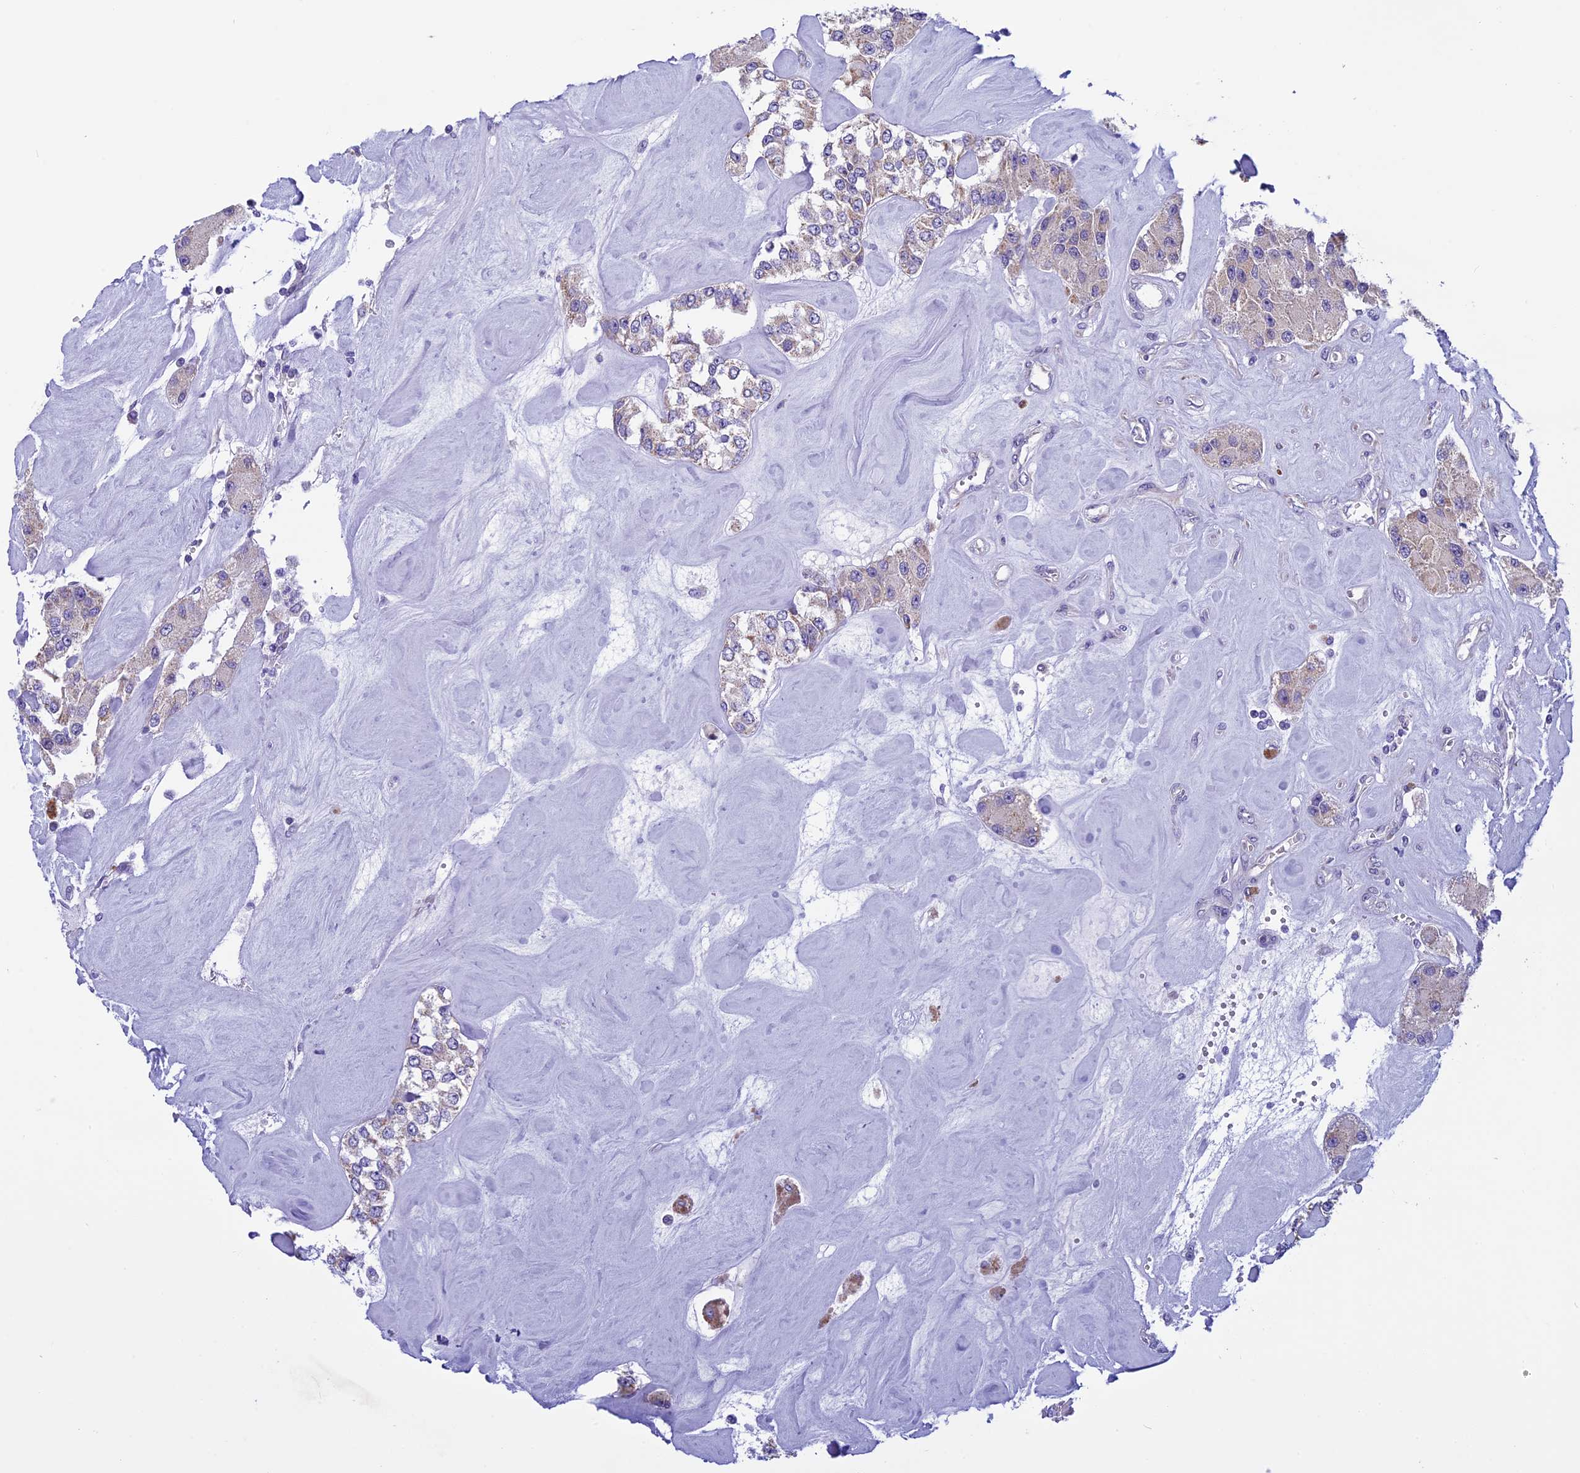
{"staining": {"intensity": "weak", "quantity": "25%-75%", "location": "cytoplasmic/membranous"}, "tissue": "carcinoid", "cell_type": "Tumor cells", "image_type": "cancer", "snomed": [{"axis": "morphology", "description": "Carcinoid, malignant, NOS"}, {"axis": "topography", "description": "Pancreas"}], "caption": "DAB immunohistochemical staining of human malignant carcinoid reveals weak cytoplasmic/membranous protein expression in approximately 25%-75% of tumor cells. (Stains: DAB in brown, nuclei in blue, Microscopy: brightfield microscopy at high magnification).", "gene": "ZNF317", "patient": {"sex": "male", "age": 41}}